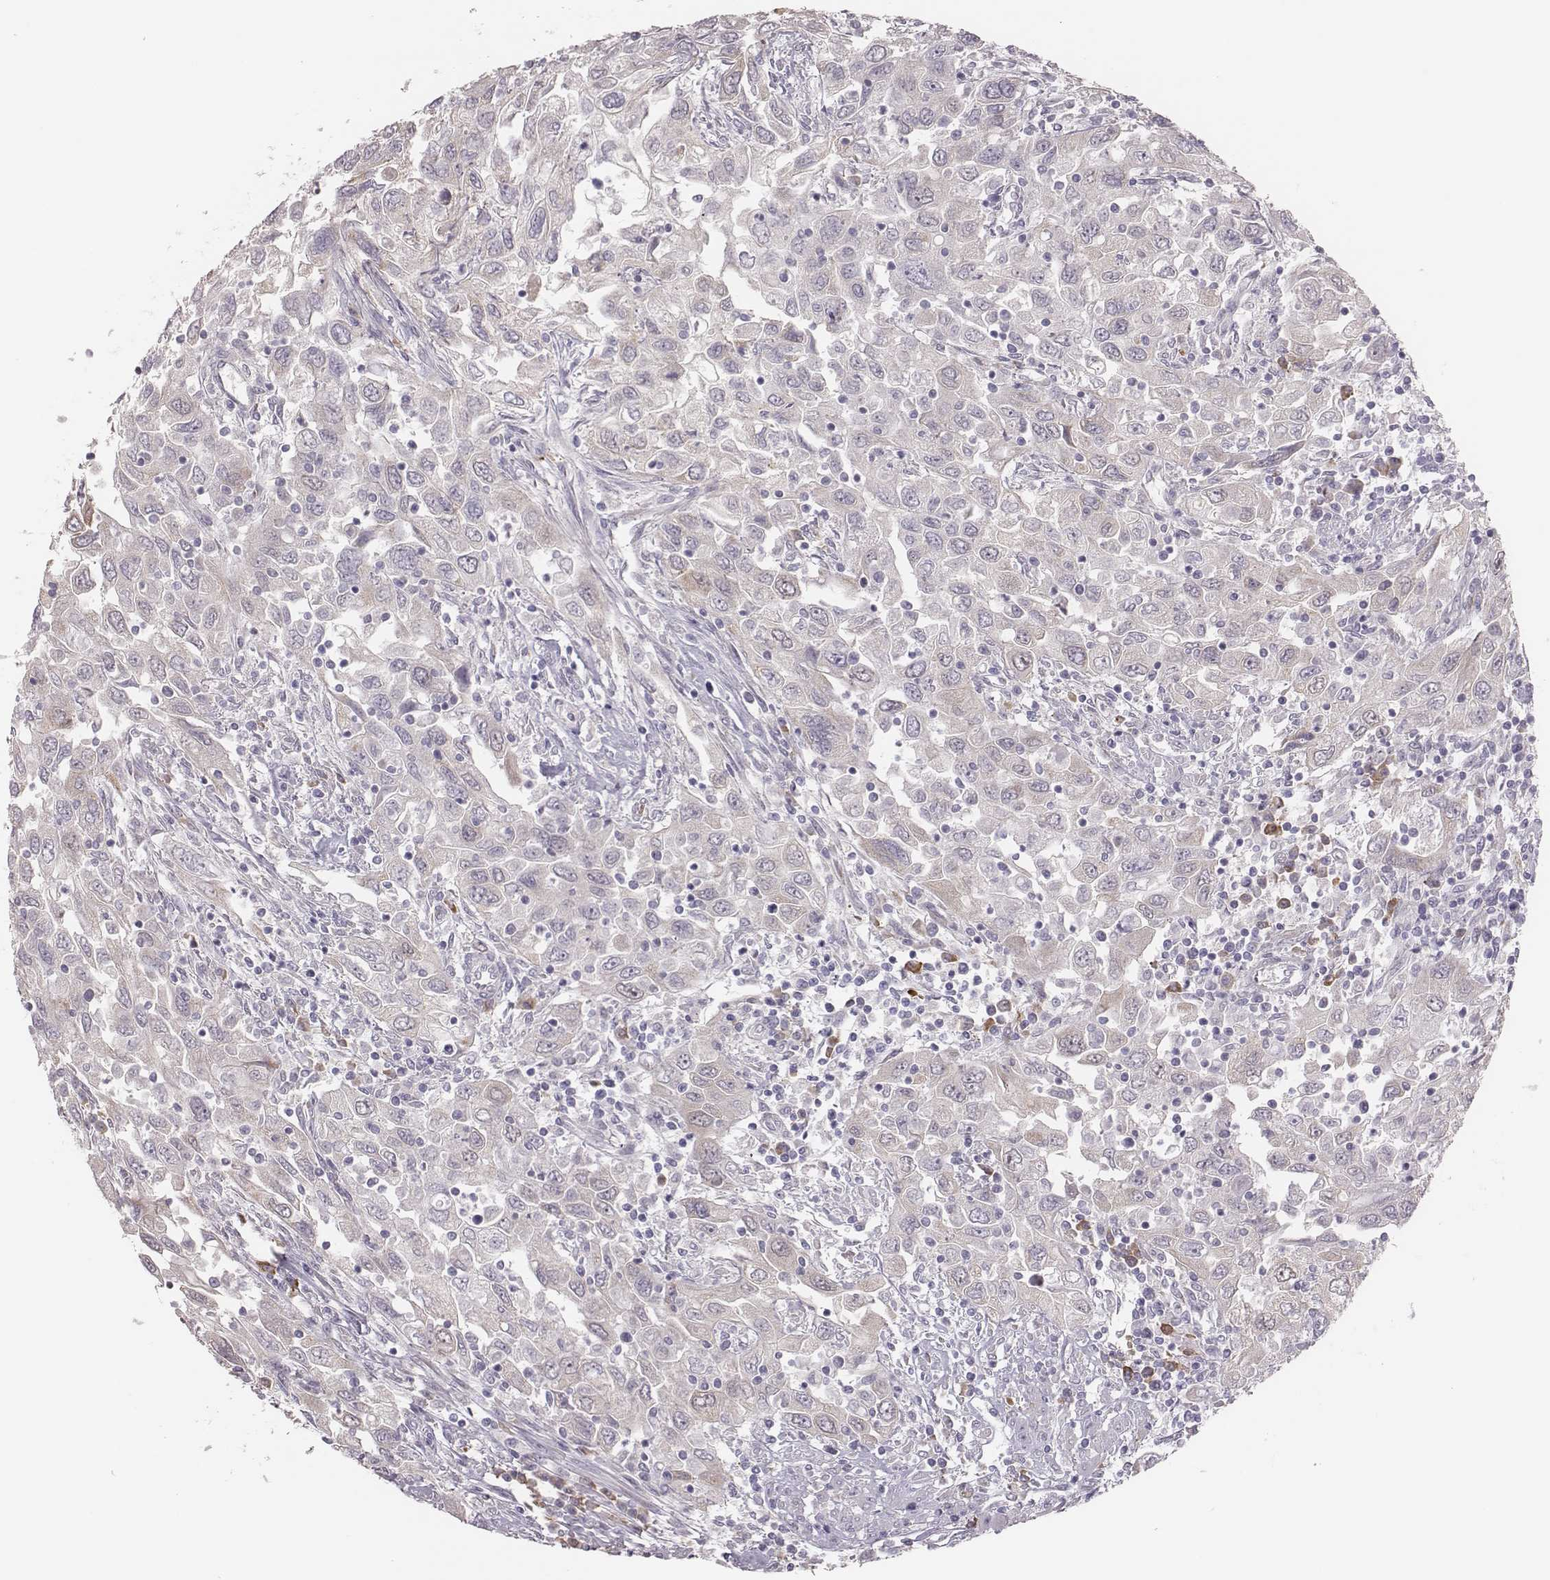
{"staining": {"intensity": "negative", "quantity": "none", "location": "none"}, "tissue": "urothelial cancer", "cell_type": "Tumor cells", "image_type": "cancer", "snomed": [{"axis": "morphology", "description": "Urothelial carcinoma, High grade"}, {"axis": "topography", "description": "Urinary bladder"}], "caption": "This photomicrograph is of urothelial carcinoma (high-grade) stained with immunohistochemistry to label a protein in brown with the nuclei are counter-stained blue. There is no staining in tumor cells. (IHC, brightfield microscopy, high magnification).", "gene": "PBK", "patient": {"sex": "male", "age": 76}}